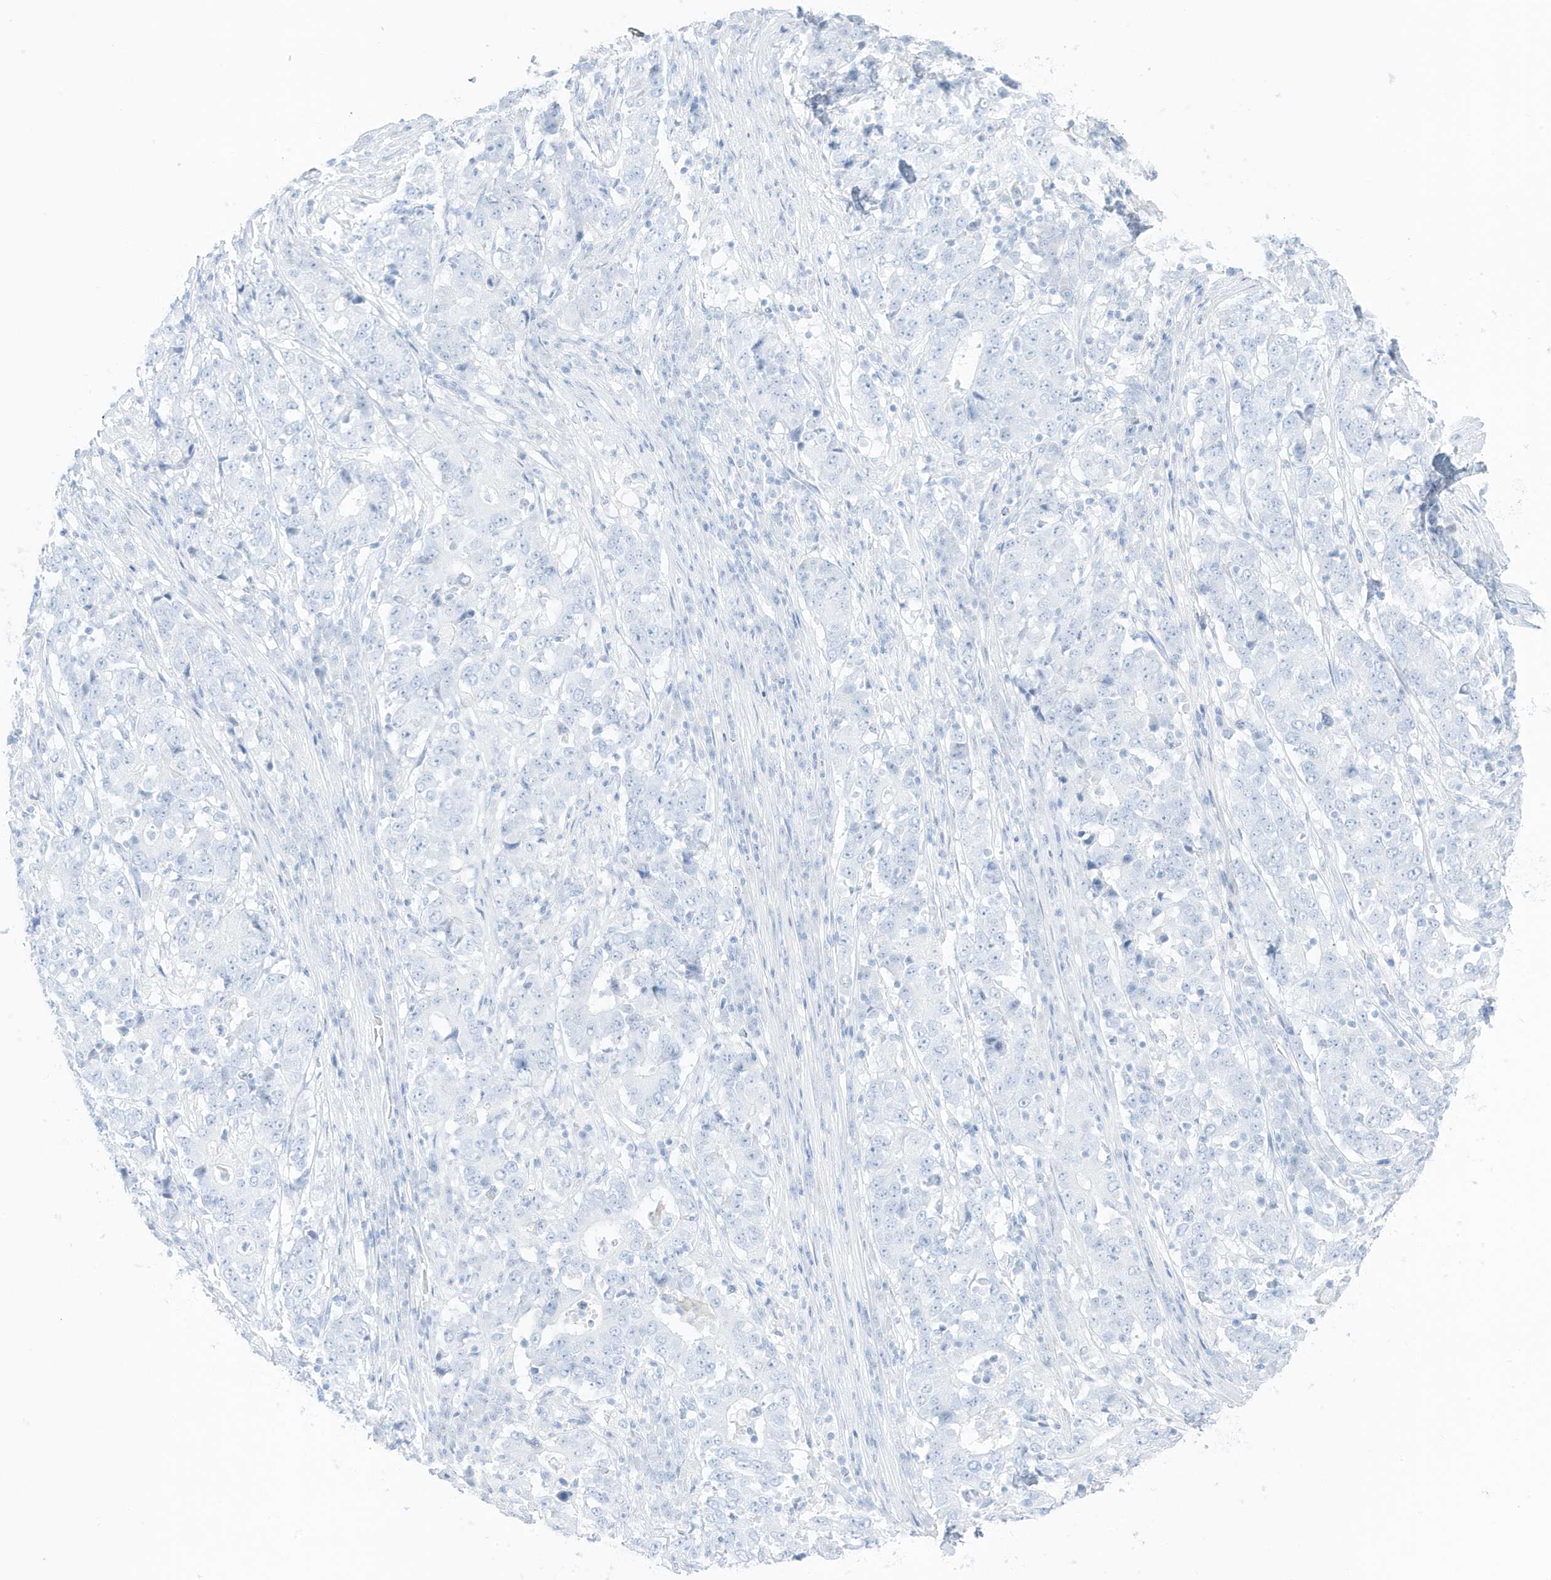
{"staining": {"intensity": "negative", "quantity": "none", "location": "none"}, "tissue": "stomach cancer", "cell_type": "Tumor cells", "image_type": "cancer", "snomed": [{"axis": "morphology", "description": "Adenocarcinoma, NOS"}, {"axis": "topography", "description": "Stomach"}], "caption": "DAB immunohistochemical staining of human stomach adenocarcinoma displays no significant staining in tumor cells. The staining is performed using DAB (3,3'-diaminobenzidine) brown chromogen with nuclei counter-stained in using hematoxylin.", "gene": "SLC22A13", "patient": {"sex": "male", "age": 59}}